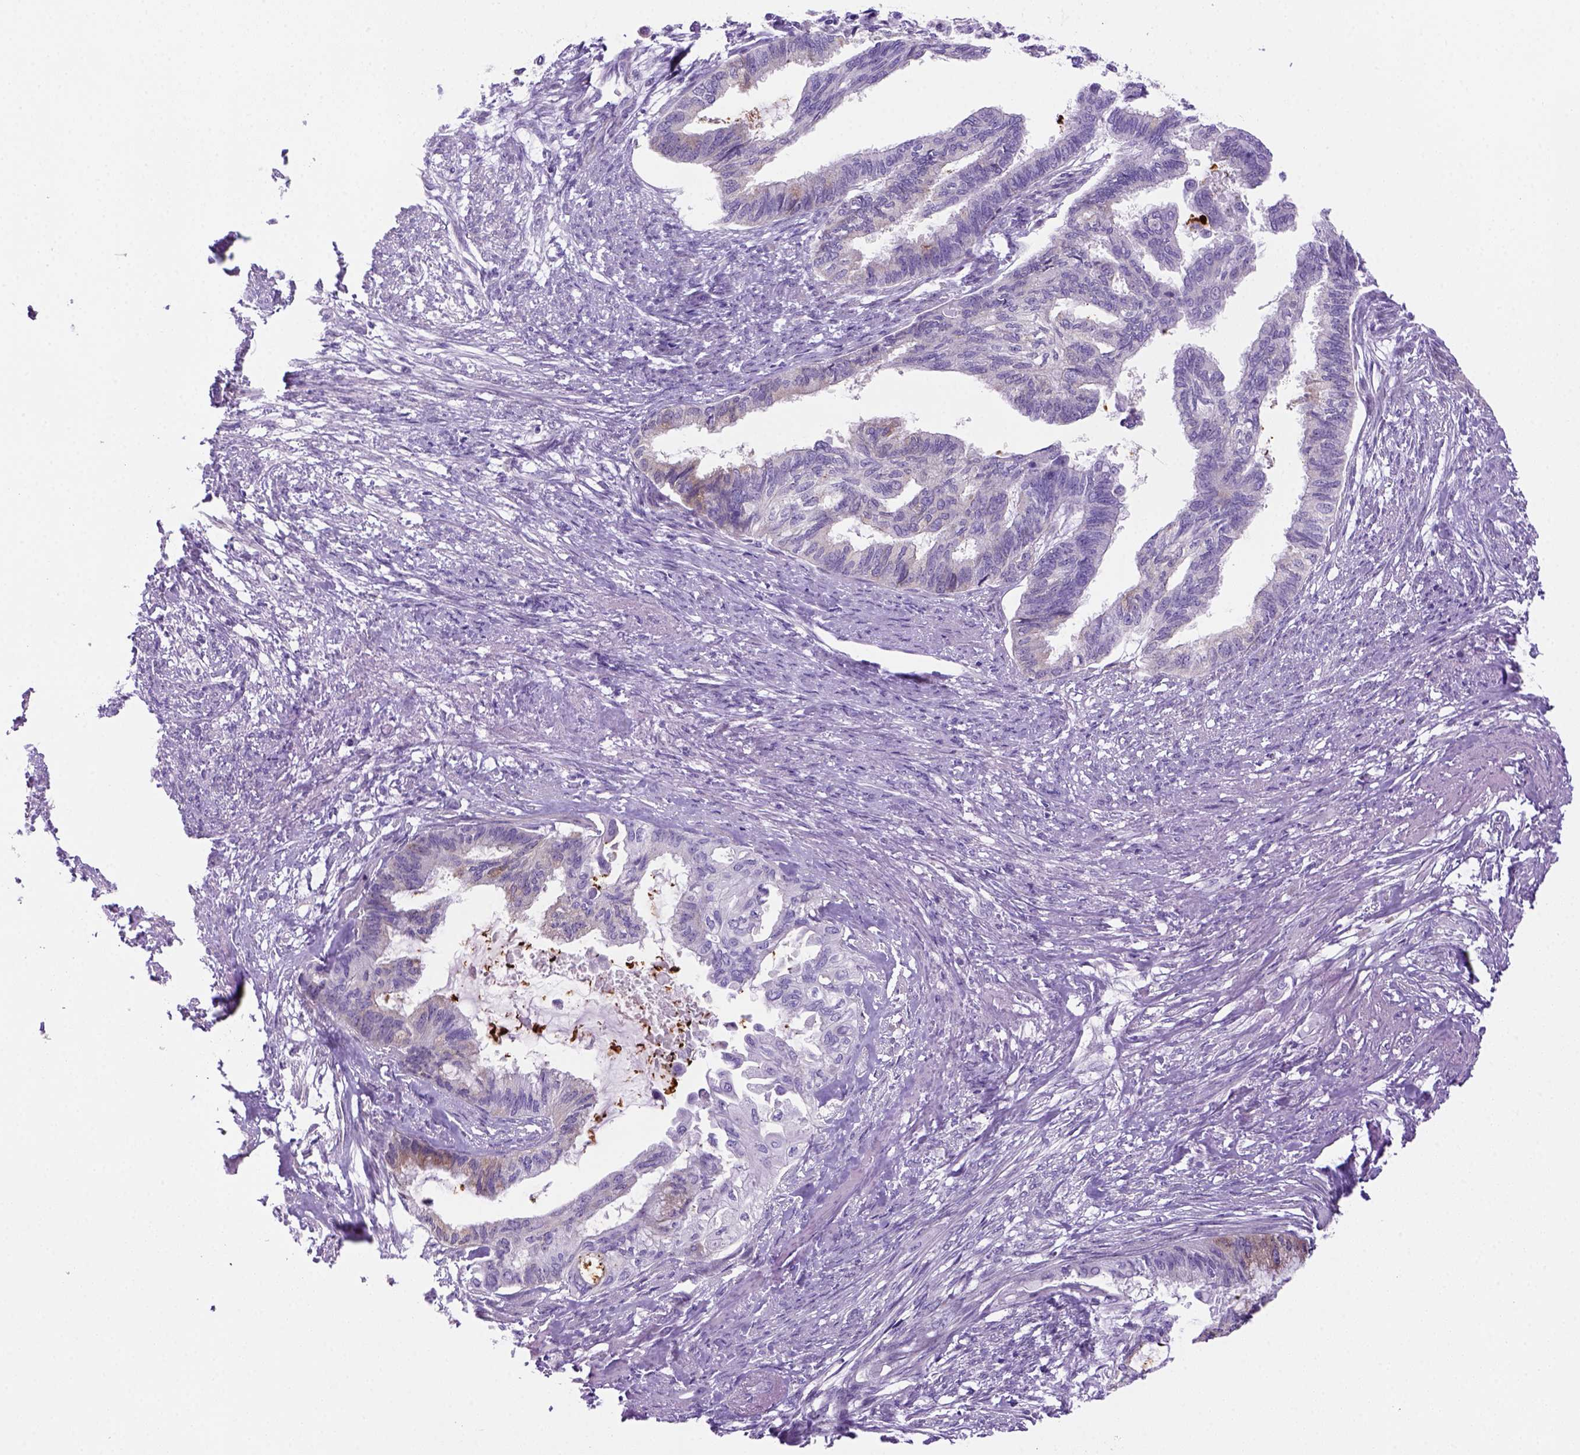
{"staining": {"intensity": "negative", "quantity": "none", "location": "none"}, "tissue": "endometrial cancer", "cell_type": "Tumor cells", "image_type": "cancer", "snomed": [{"axis": "morphology", "description": "Adenocarcinoma, NOS"}, {"axis": "topography", "description": "Endometrium"}], "caption": "High magnification brightfield microscopy of endometrial adenocarcinoma stained with DAB (brown) and counterstained with hematoxylin (blue): tumor cells show no significant expression.", "gene": "DNAH11", "patient": {"sex": "female", "age": 86}}